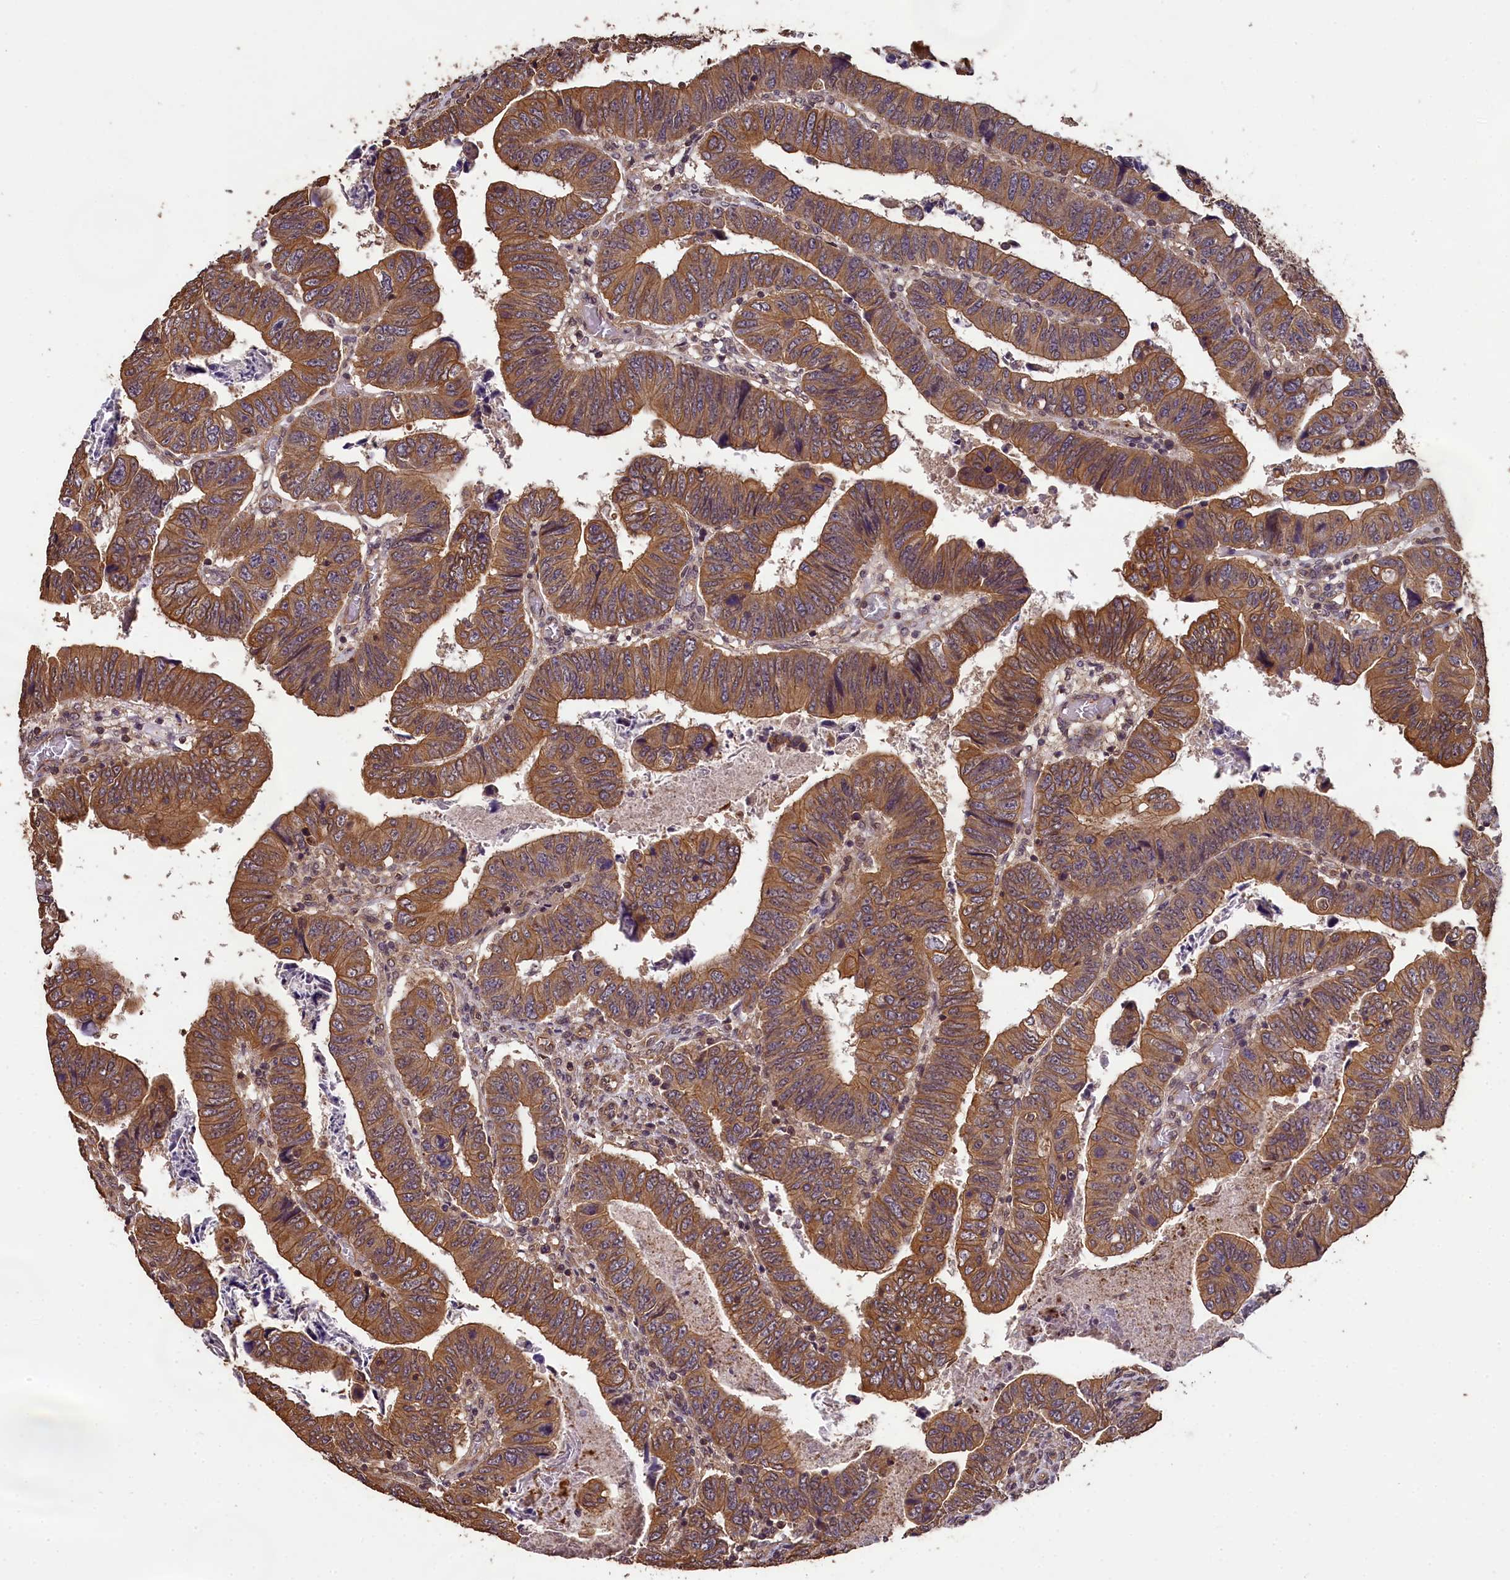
{"staining": {"intensity": "moderate", "quantity": ">75%", "location": "cytoplasmic/membranous"}, "tissue": "colorectal cancer", "cell_type": "Tumor cells", "image_type": "cancer", "snomed": [{"axis": "morphology", "description": "Normal tissue, NOS"}, {"axis": "morphology", "description": "Adenocarcinoma, NOS"}, {"axis": "topography", "description": "Rectum"}], "caption": "DAB immunohistochemical staining of human colorectal cancer shows moderate cytoplasmic/membranous protein expression in approximately >75% of tumor cells.", "gene": "CHD9", "patient": {"sex": "female", "age": 65}}